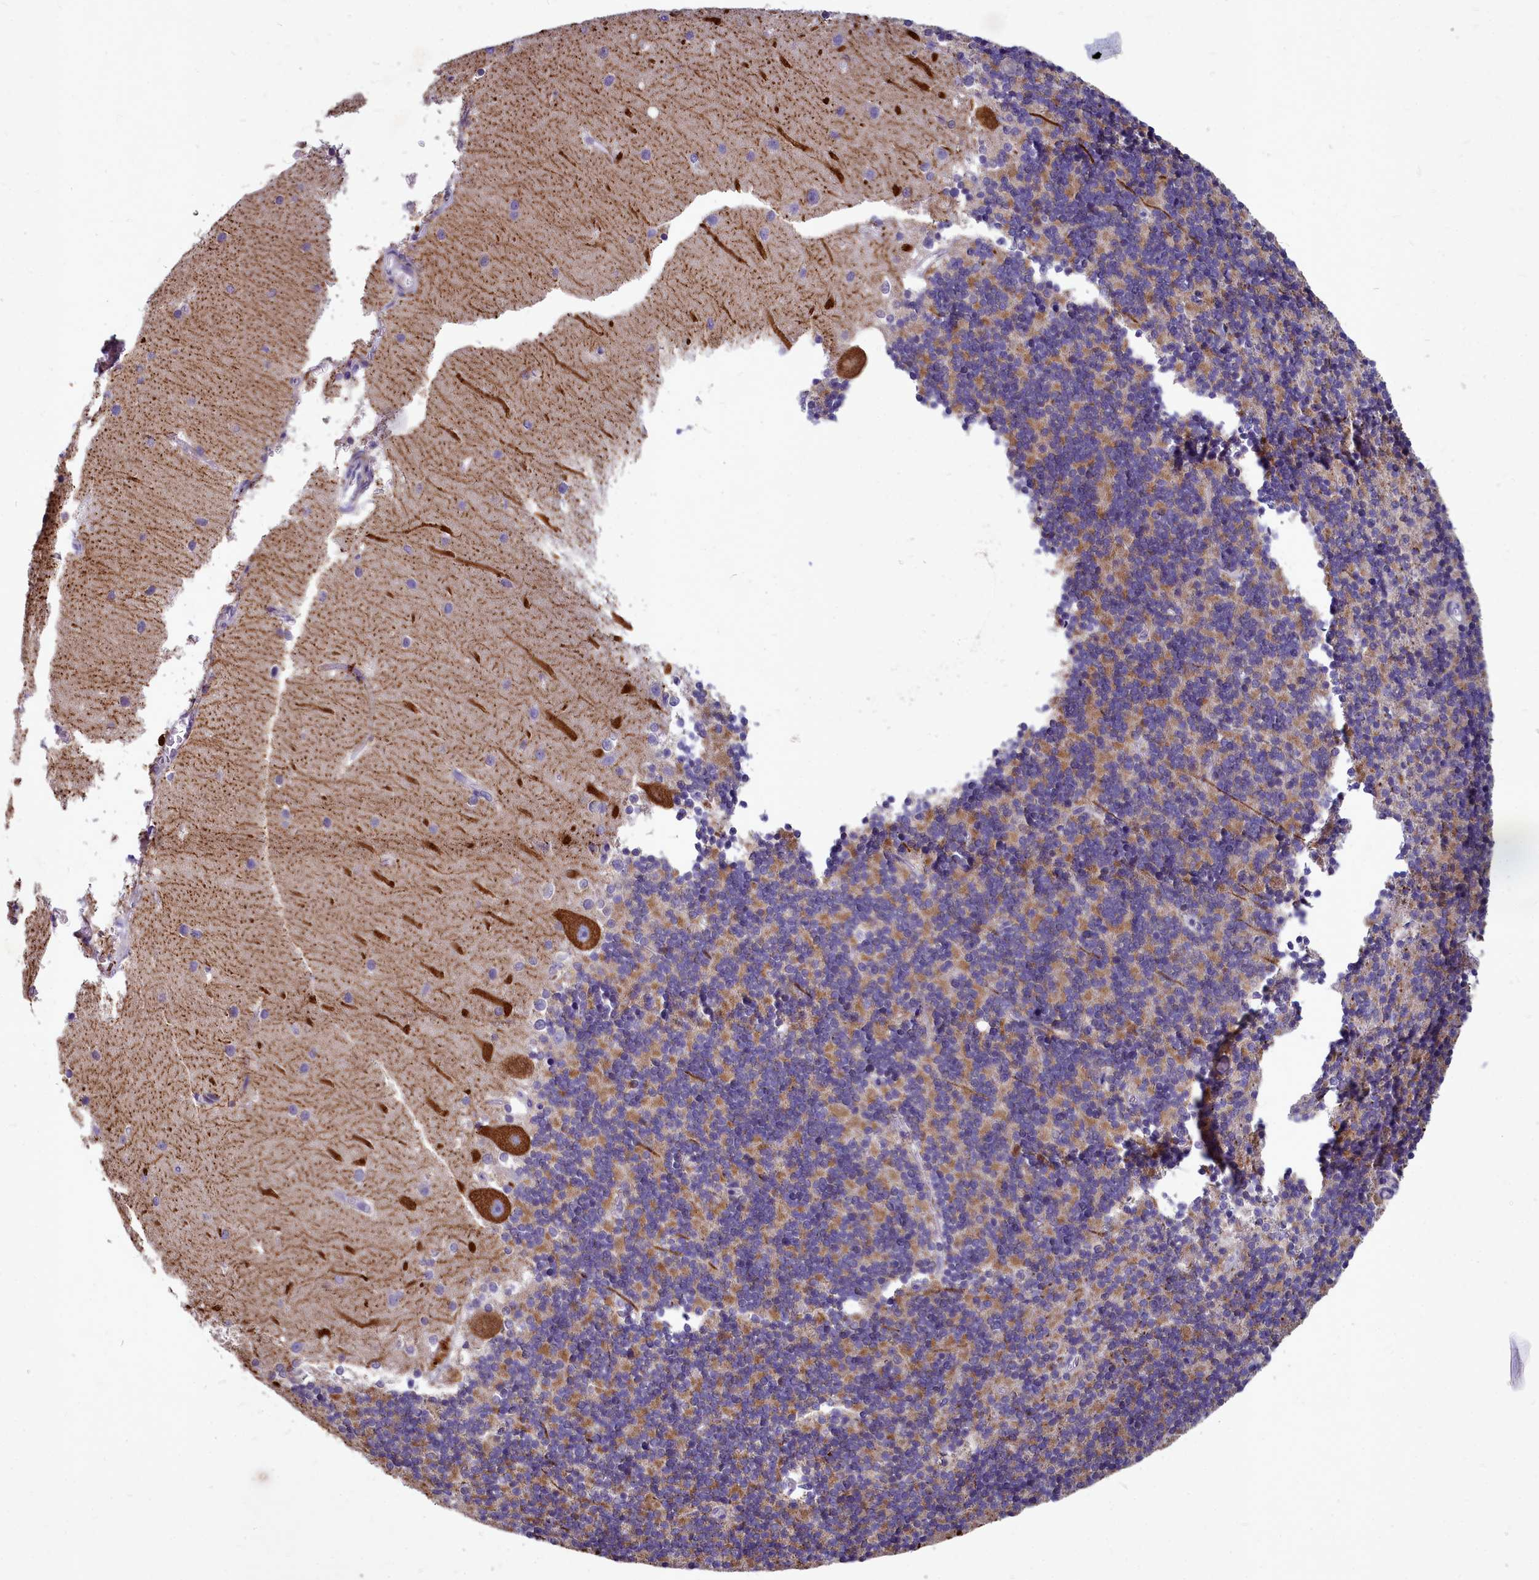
{"staining": {"intensity": "moderate", "quantity": "25%-75%", "location": "cytoplasmic/membranous"}, "tissue": "cerebellum", "cell_type": "Cells in granular layer", "image_type": "normal", "snomed": [{"axis": "morphology", "description": "Normal tissue, NOS"}, {"axis": "topography", "description": "Cerebellum"}], "caption": "This image exhibits benign cerebellum stained with immunohistochemistry (IHC) to label a protein in brown. The cytoplasmic/membranous of cells in granular layer show moderate positivity for the protein. Nuclei are counter-stained blue.", "gene": "SMPD4", "patient": {"sex": "male", "age": 54}}